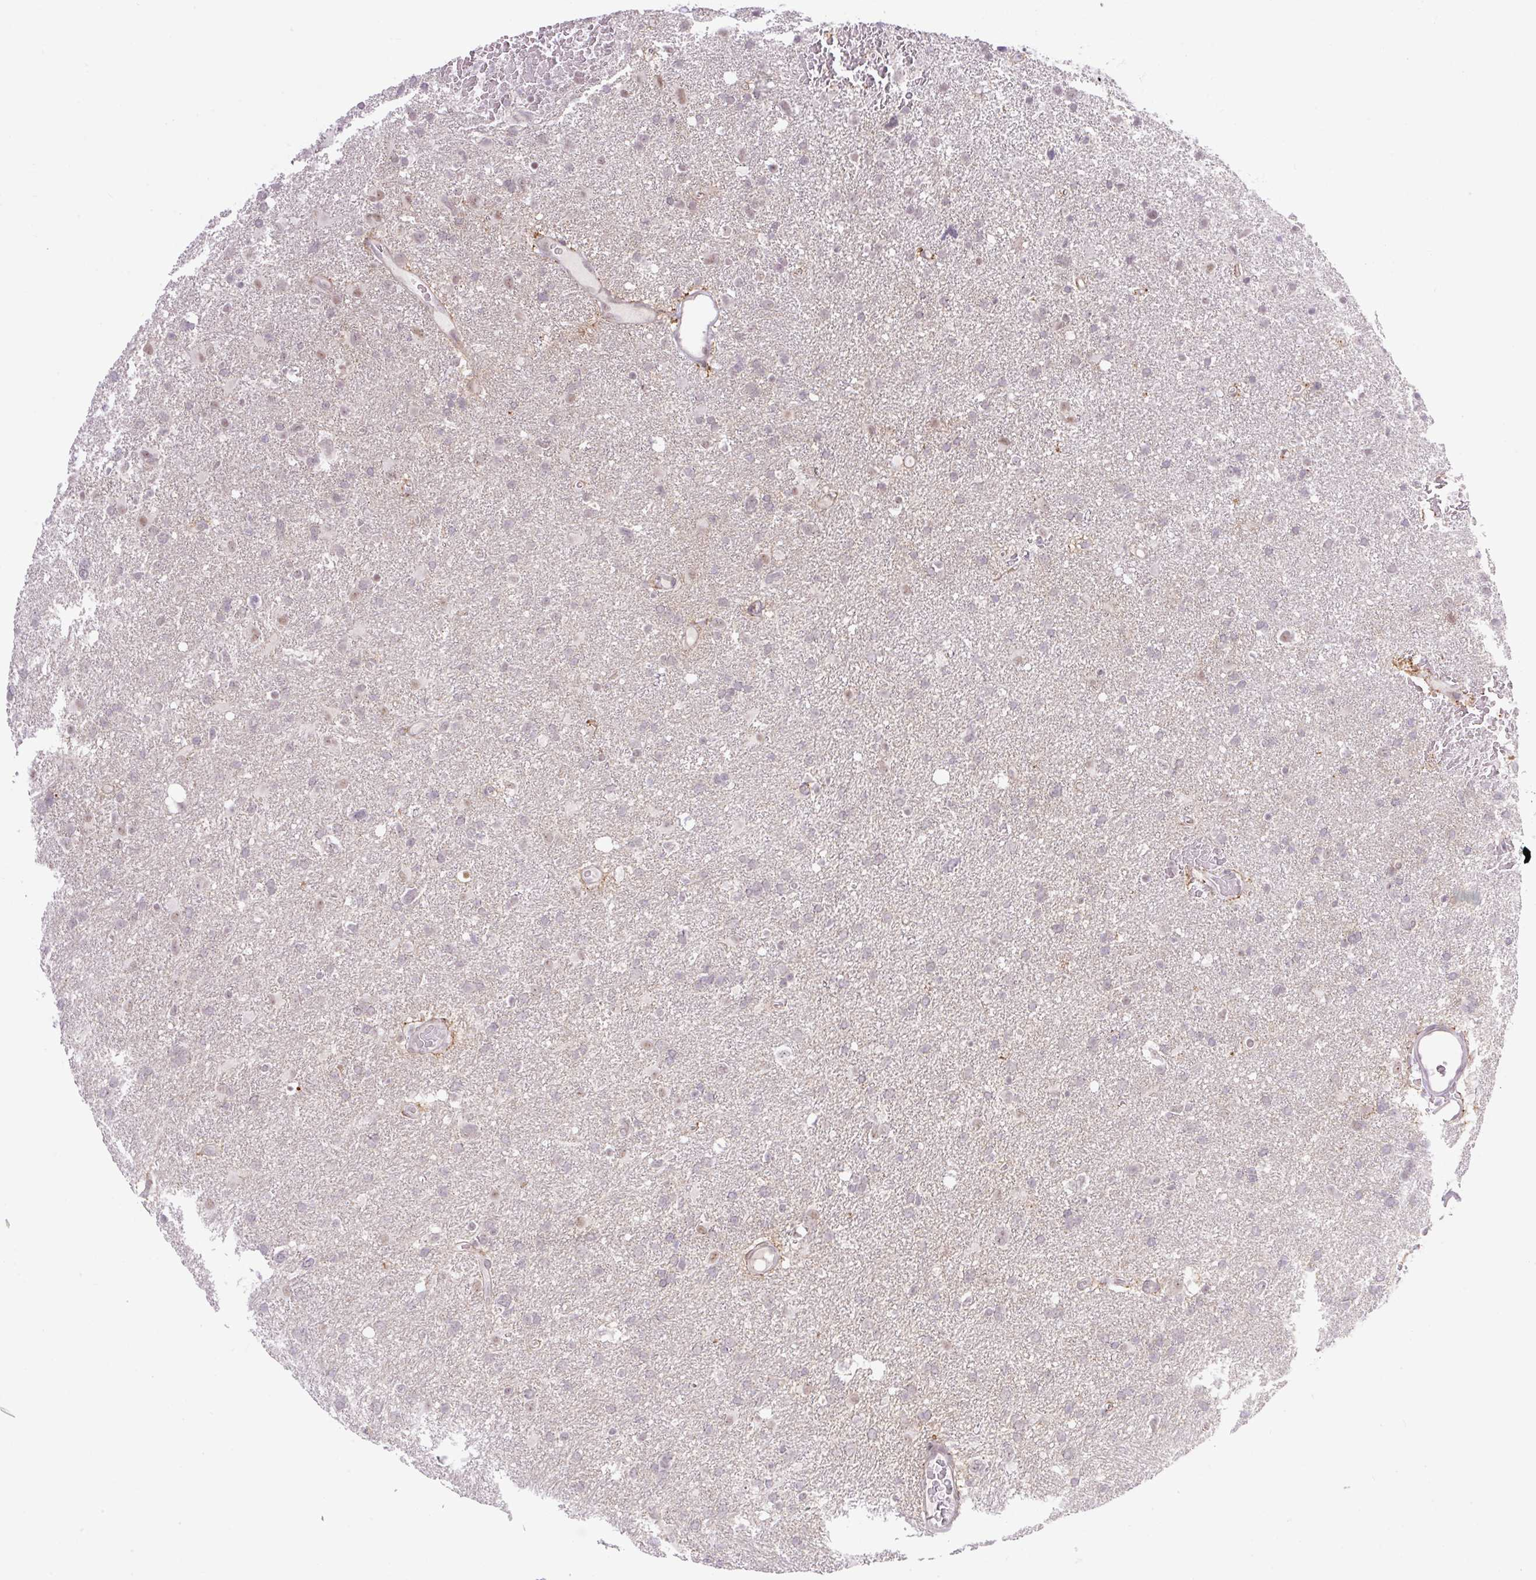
{"staining": {"intensity": "negative", "quantity": "none", "location": "none"}, "tissue": "glioma", "cell_type": "Tumor cells", "image_type": "cancer", "snomed": [{"axis": "morphology", "description": "Glioma, malignant, High grade"}, {"axis": "topography", "description": "Brain"}], "caption": "DAB (3,3'-diaminobenzidine) immunohistochemical staining of human malignant glioma (high-grade) reveals no significant expression in tumor cells.", "gene": "ICE1", "patient": {"sex": "male", "age": 61}}